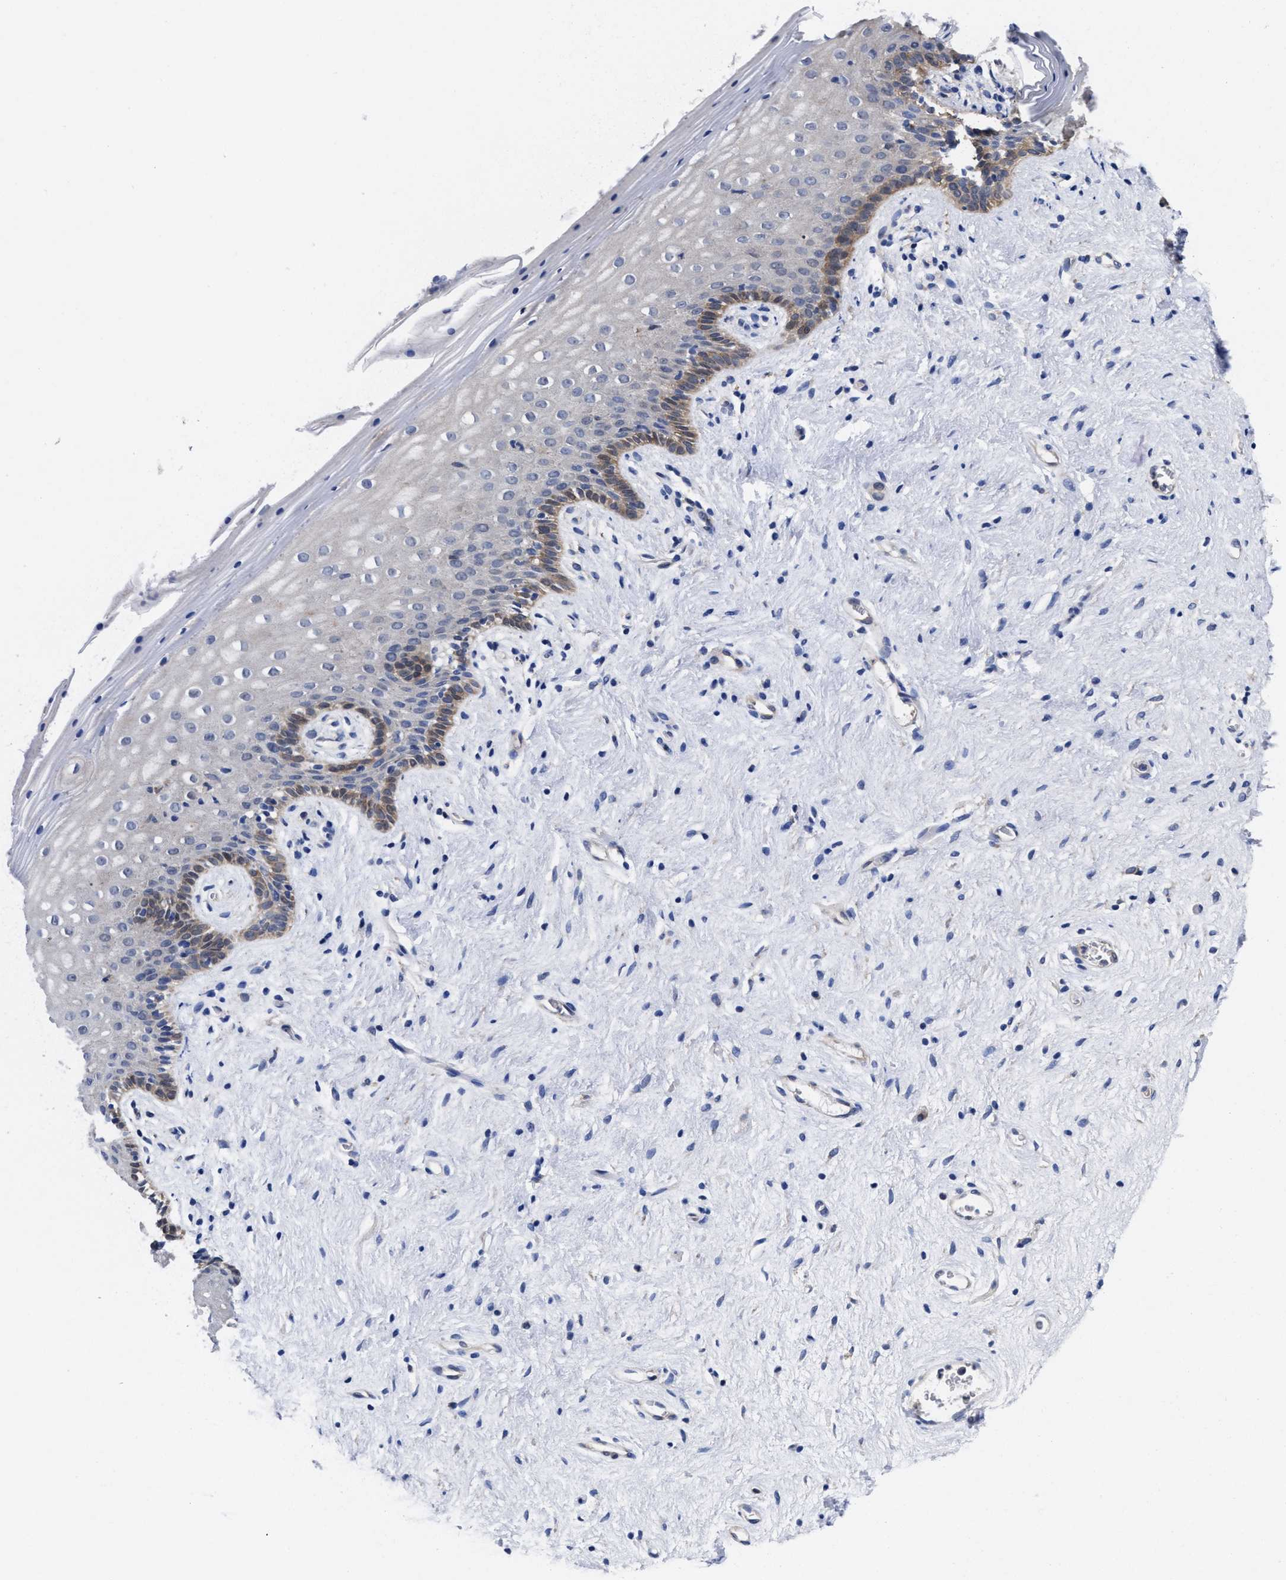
{"staining": {"intensity": "moderate", "quantity": "25%-75%", "location": "cytoplasmic/membranous"}, "tissue": "vagina", "cell_type": "Squamous epithelial cells", "image_type": "normal", "snomed": [{"axis": "morphology", "description": "Normal tissue, NOS"}, {"axis": "topography", "description": "Vagina"}], "caption": "Immunohistochemical staining of normal human vagina shows moderate cytoplasmic/membranous protein expression in approximately 25%-75% of squamous epithelial cells.", "gene": "TXNDC17", "patient": {"sex": "female", "age": 44}}